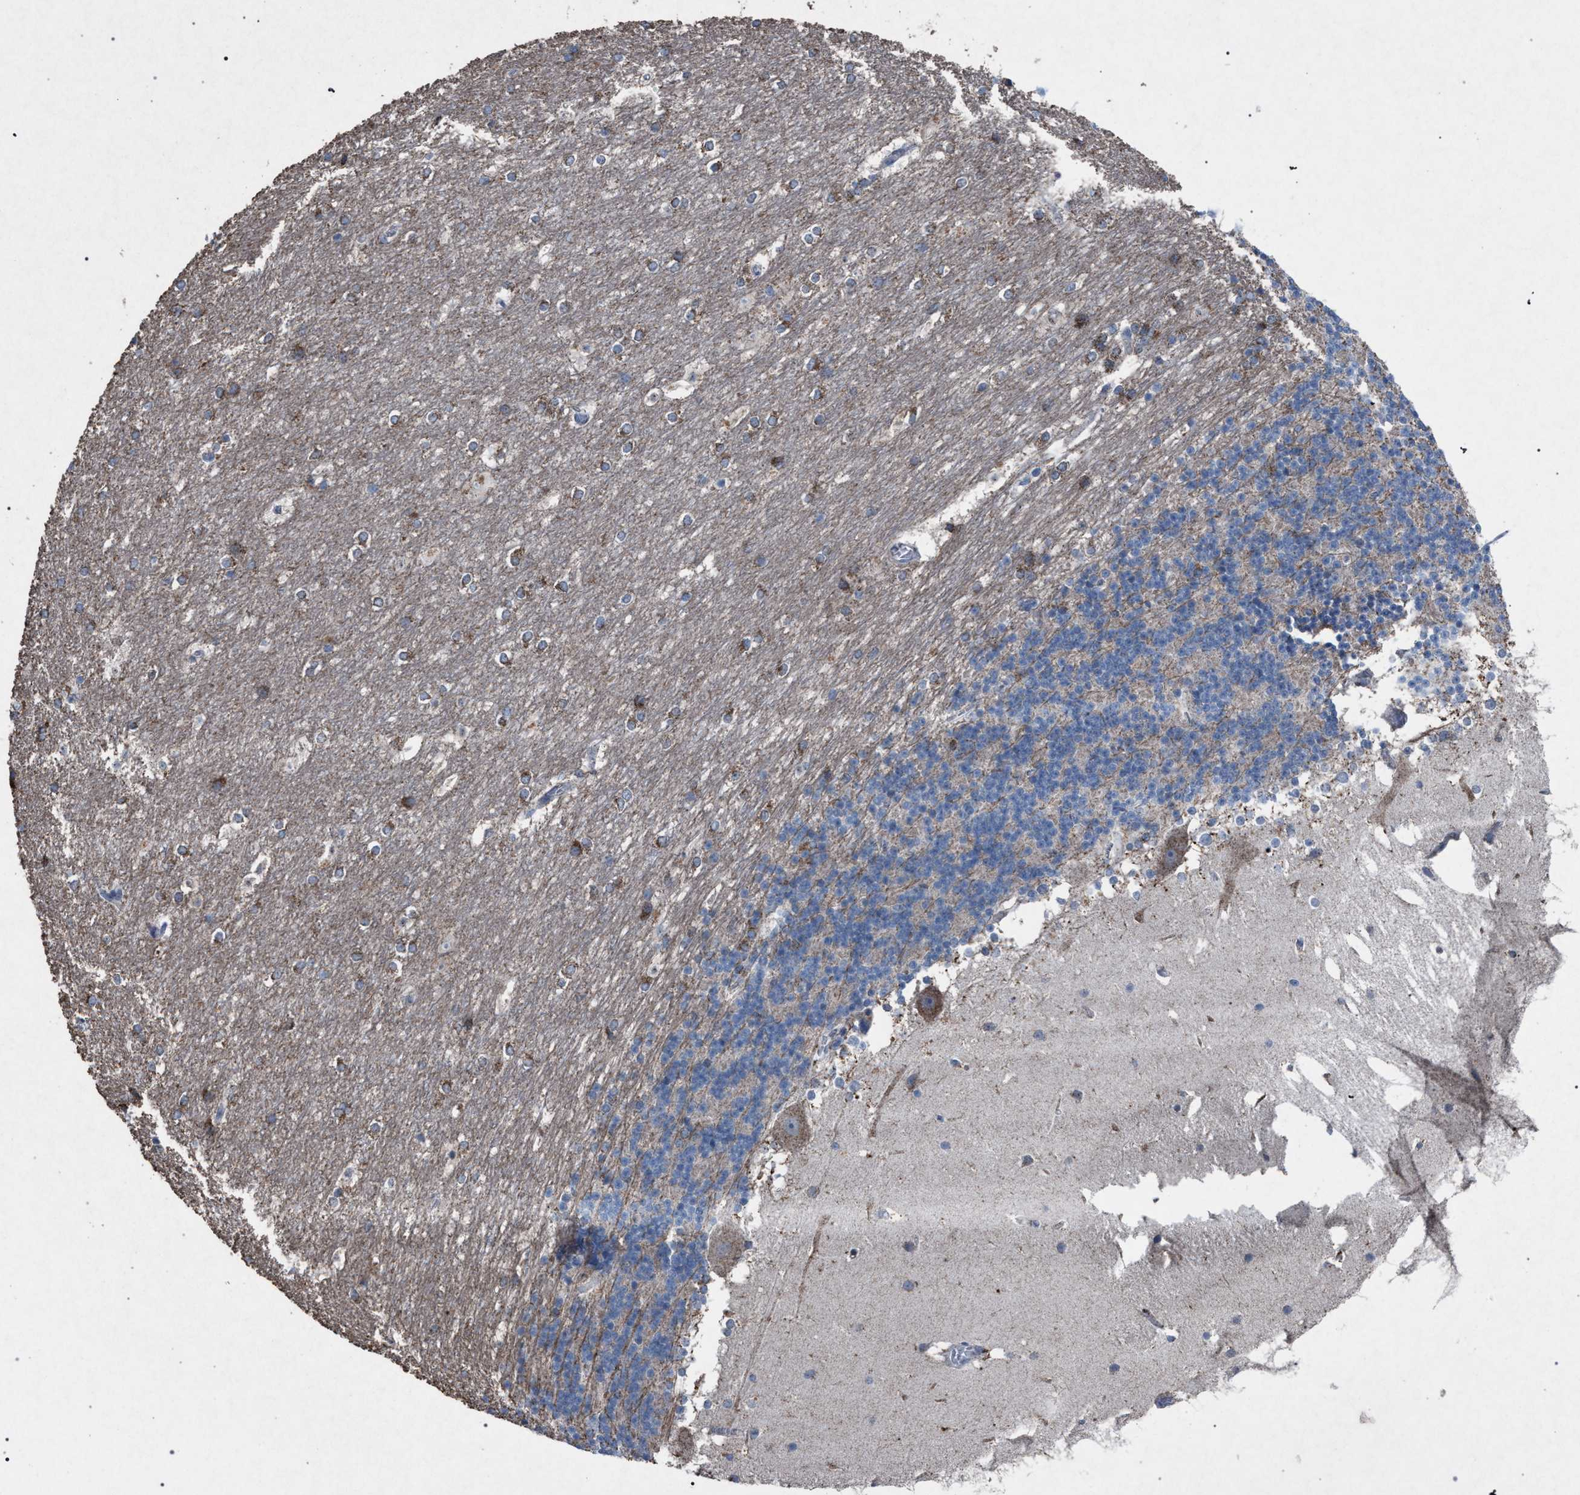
{"staining": {"intensity": "moderate", "quantity": "<25%", "location": "cytoplasmic/membranous"}, "tissue": "cerebellum", "cell_type": "Cells in granular layer", "image_type": "normal", "snomed": [{"axis": "morphology", "description": "Normal tissue, NOS"}, {"axis": "topography", "description": "Cerebellum"}], "caption": "Immunohistochemical staining of benign human cerebellum shows low levels of moderate cytoplasmic/membranous positivity in about <25% of cells in granular layer.", "gene": "HSD17B4", "patient": {"sex": "female", "age": 19}}